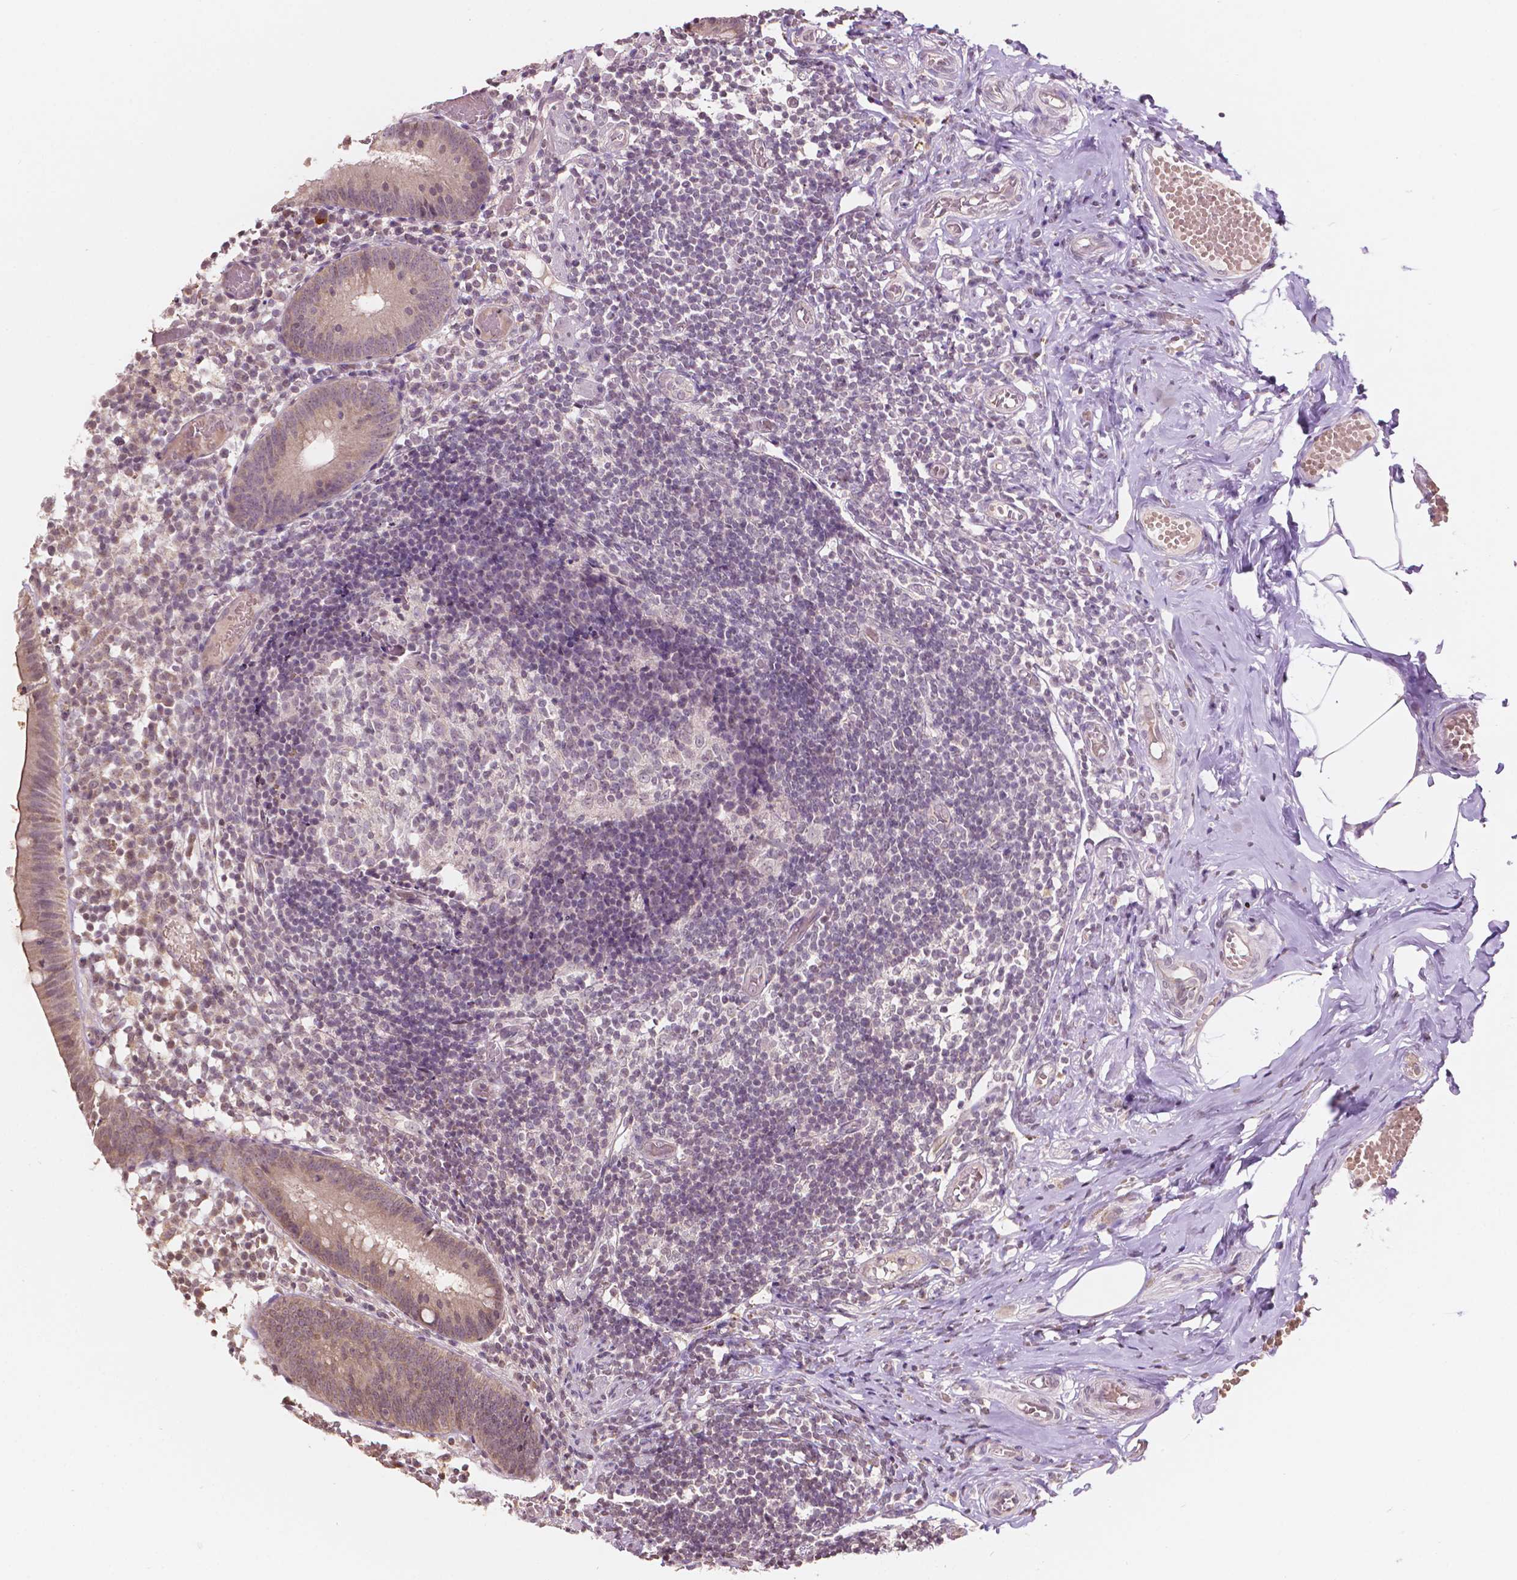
{"staining": {"intensity": "weak", "quantity": ">75%", "location": "cytoplasmic/membranous"}, "tissue": "appendix", "cell_type": "Glandular cells", "image_type": "normal", "snomed": [{"axis": "morphology", "description": "Normal tissue, NOS"}, {"axis": "topography", "description": "Appendix"}], "caption": "IHC image of benign human appendix stained for a protein (brown), which reveals low levels of weak cytoplasmic/membranous staining in approximately >75% of glandular cells.", "gene": "NOS1AP", "patient": {"sex": "female", "age": 32}}